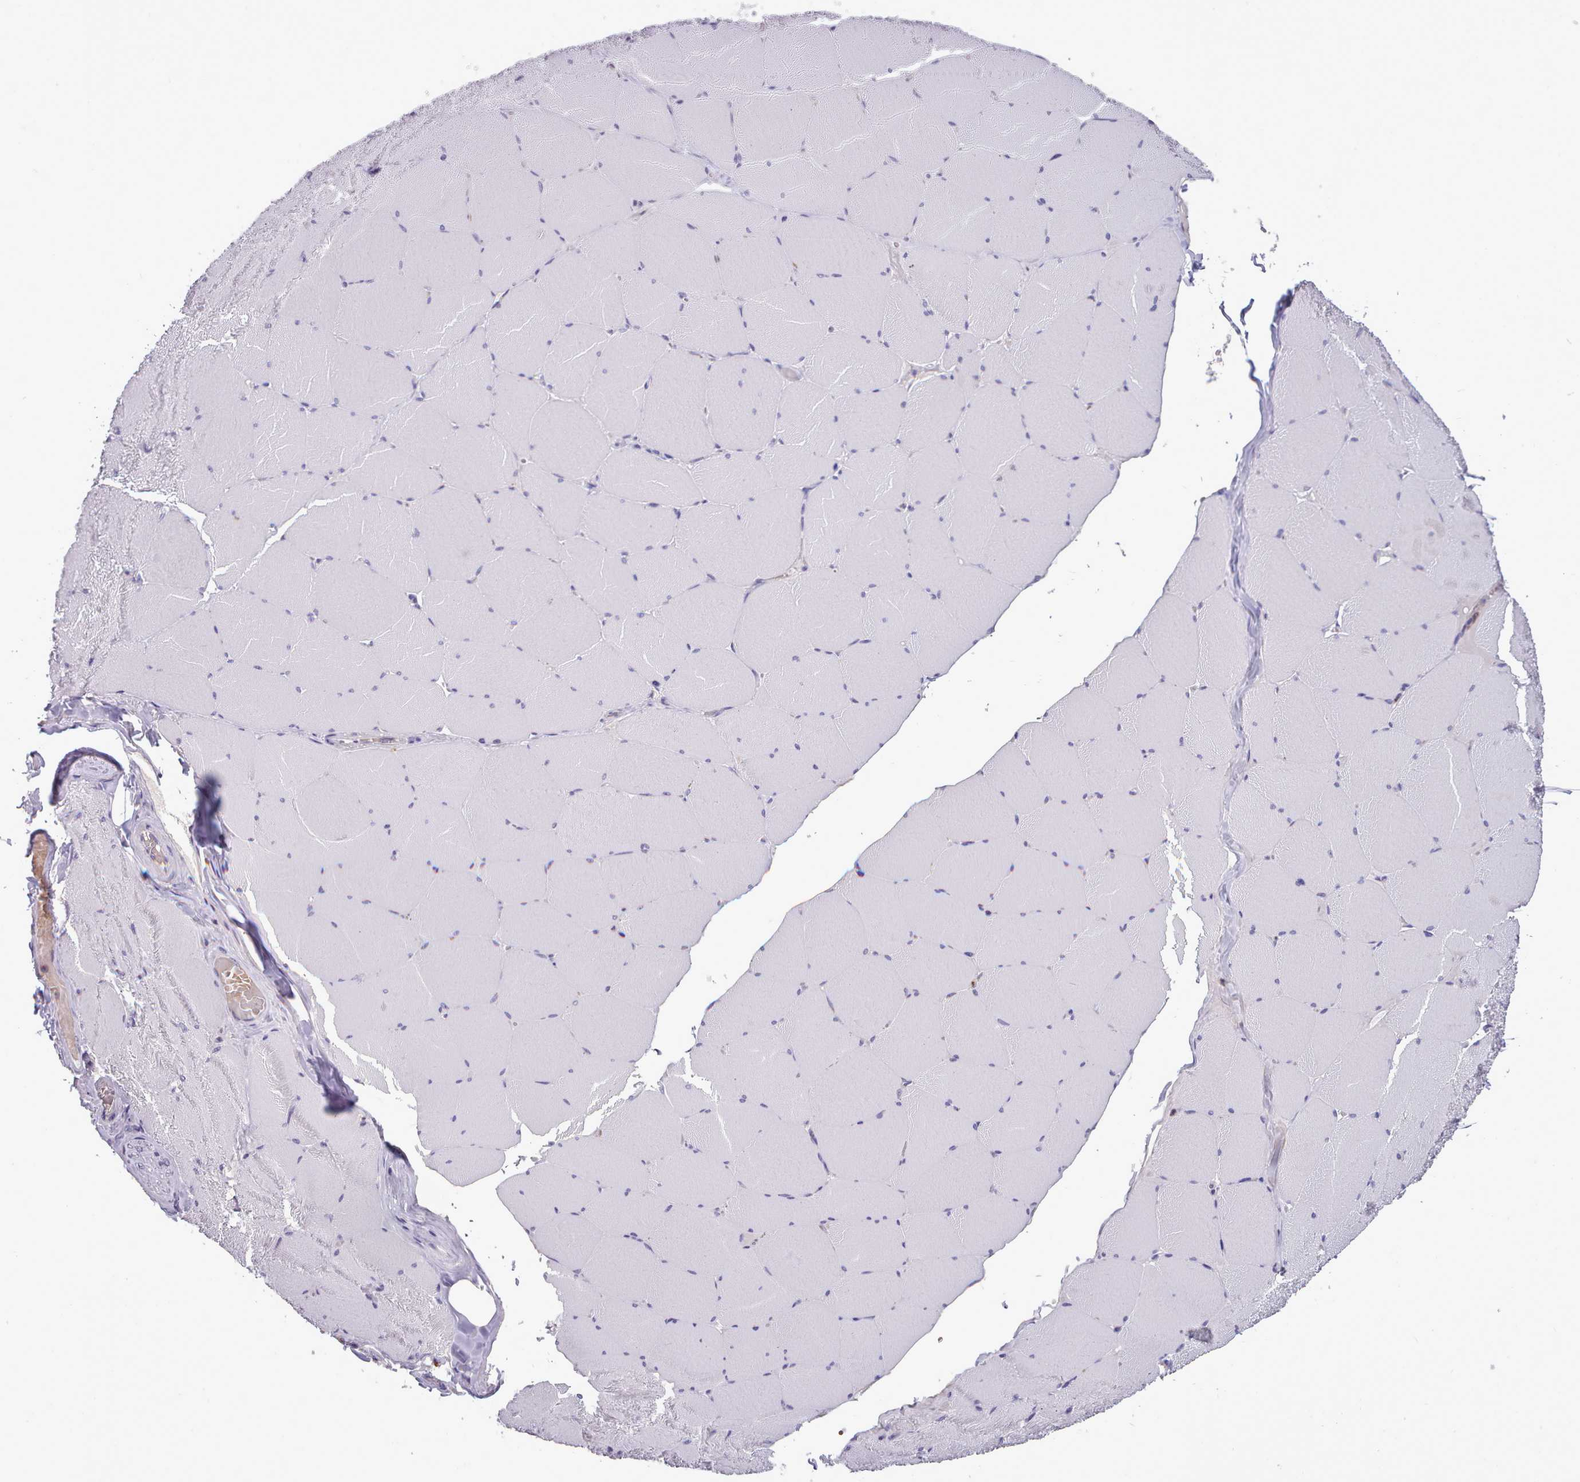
{"staining": {"intensity": "negative", "quantity": "none", "location": "none"}, "tissue": "skeletal muscle", "cell_type": "Myocytes", "image_type": "normal", "snomed": [{"axis": "morphology", "description": "Normal tissue, NOS"}, {"axis": "topography", "description": "Skeletal muscle"}, {"axis": "topography", "description": "Head-Neck"}], "caption": "High power microscopy photomicrograph of an immunohistochemistry (IHC) histopathology image of normal skeletal muscle, revealing no significant expression in myocytes.", "gene": "KCTD16", "patient": {"sex": "male", "age": 66}}